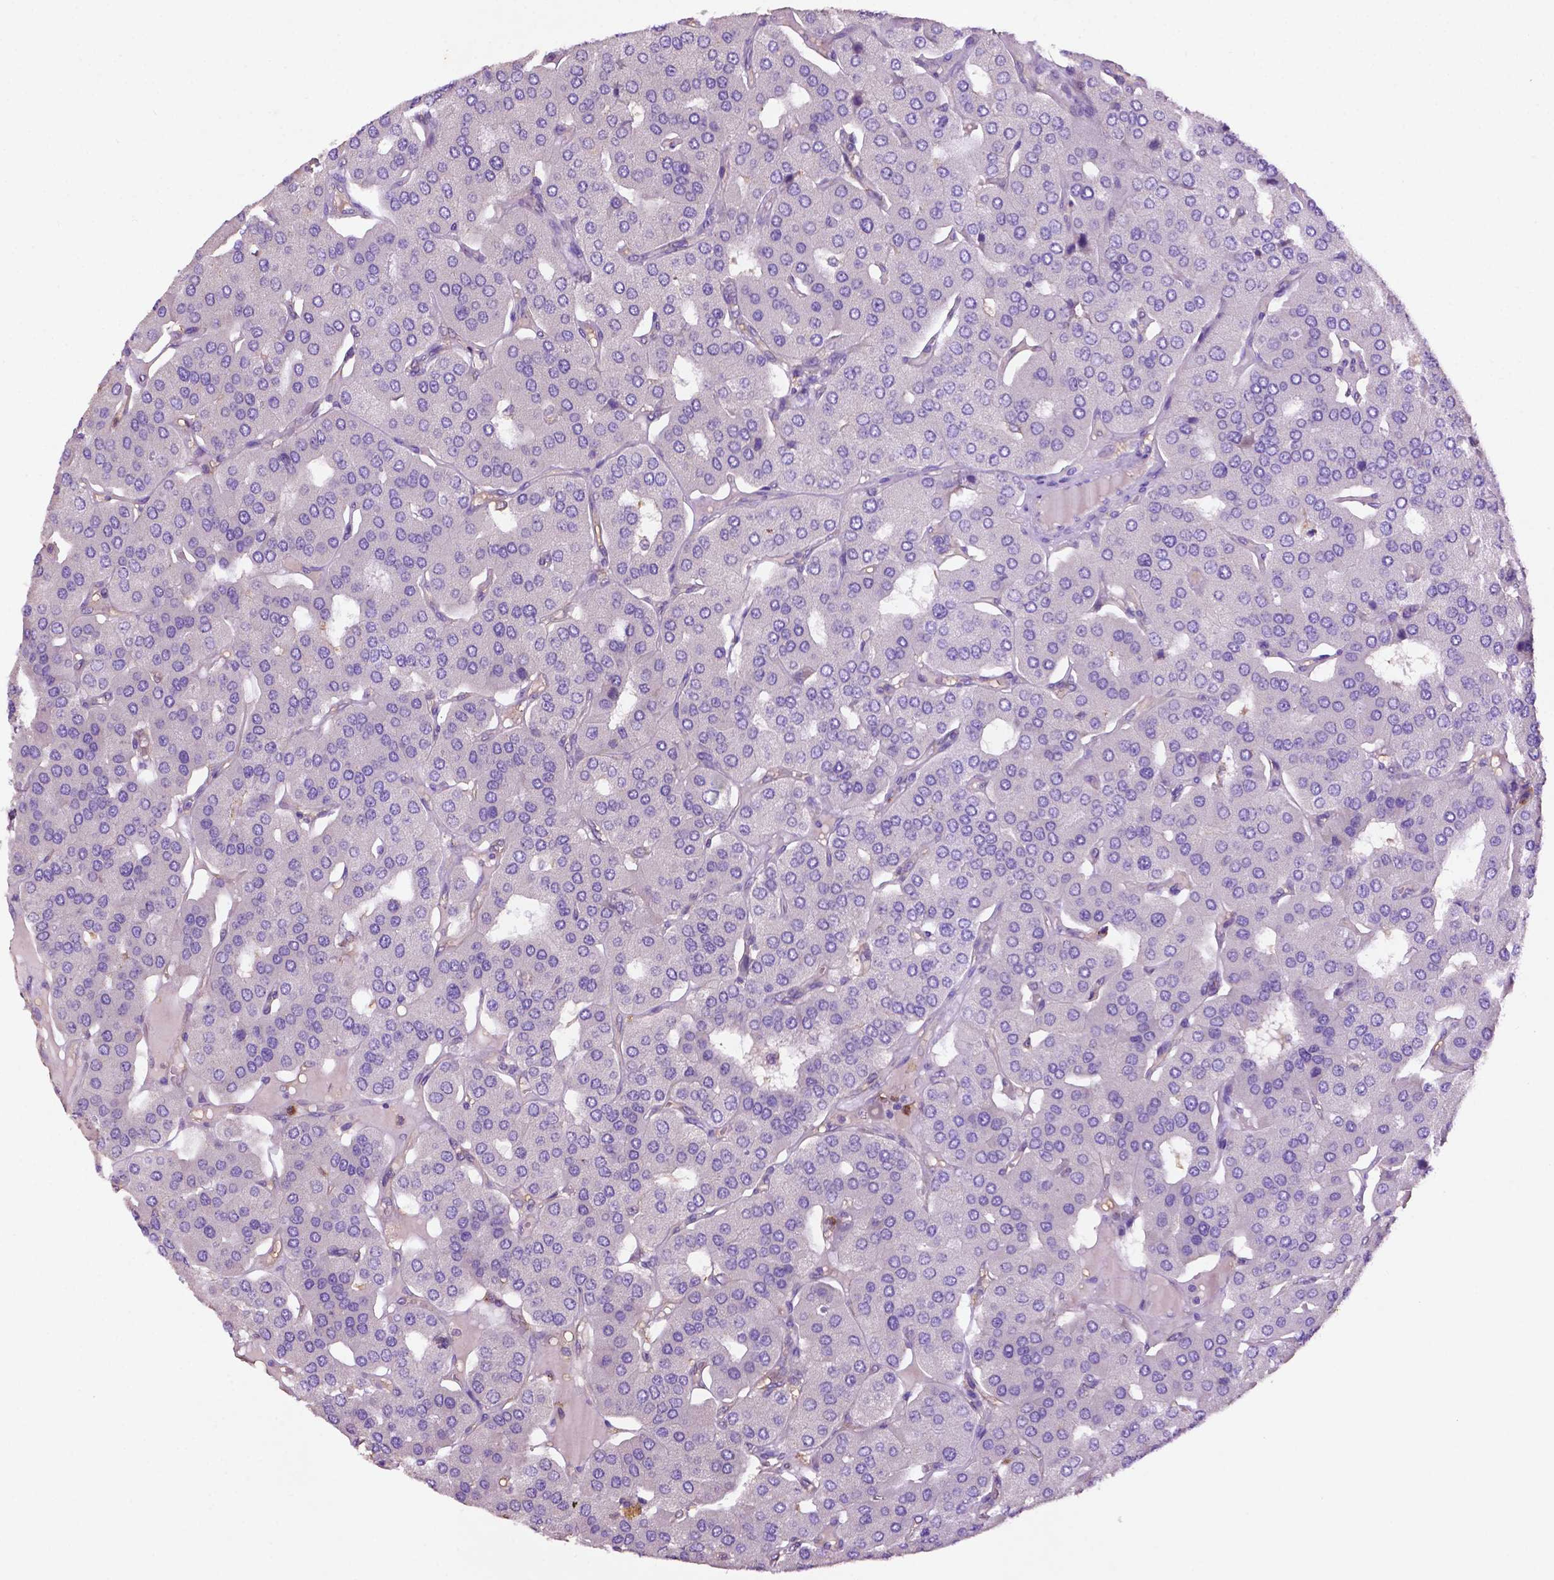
{"staining": {"intensity": "negative", "quantity": "none", "location": "none"}, "tissue": "parathyroid gland", "cell_type": "Glandular cells", "image_type": "normal", "snomed": [{"axis": "morphology", "description": "Normal tissue, NOS"}, {"axis": "morphology", "description": "Adenoma, NOS"}, {"axis": "topography", "description": "Parathyroid gland"}], "caption": "Immunohistochemistry (IHC) image of normal parathyroid gland: human parathyroid gland stained with DAB (3,3'-diaminobenzidine) exhibits no significant protein expression in glandular cells.", "gene": "GDPD5", "patient": {"sex": "female", "age": 86}}